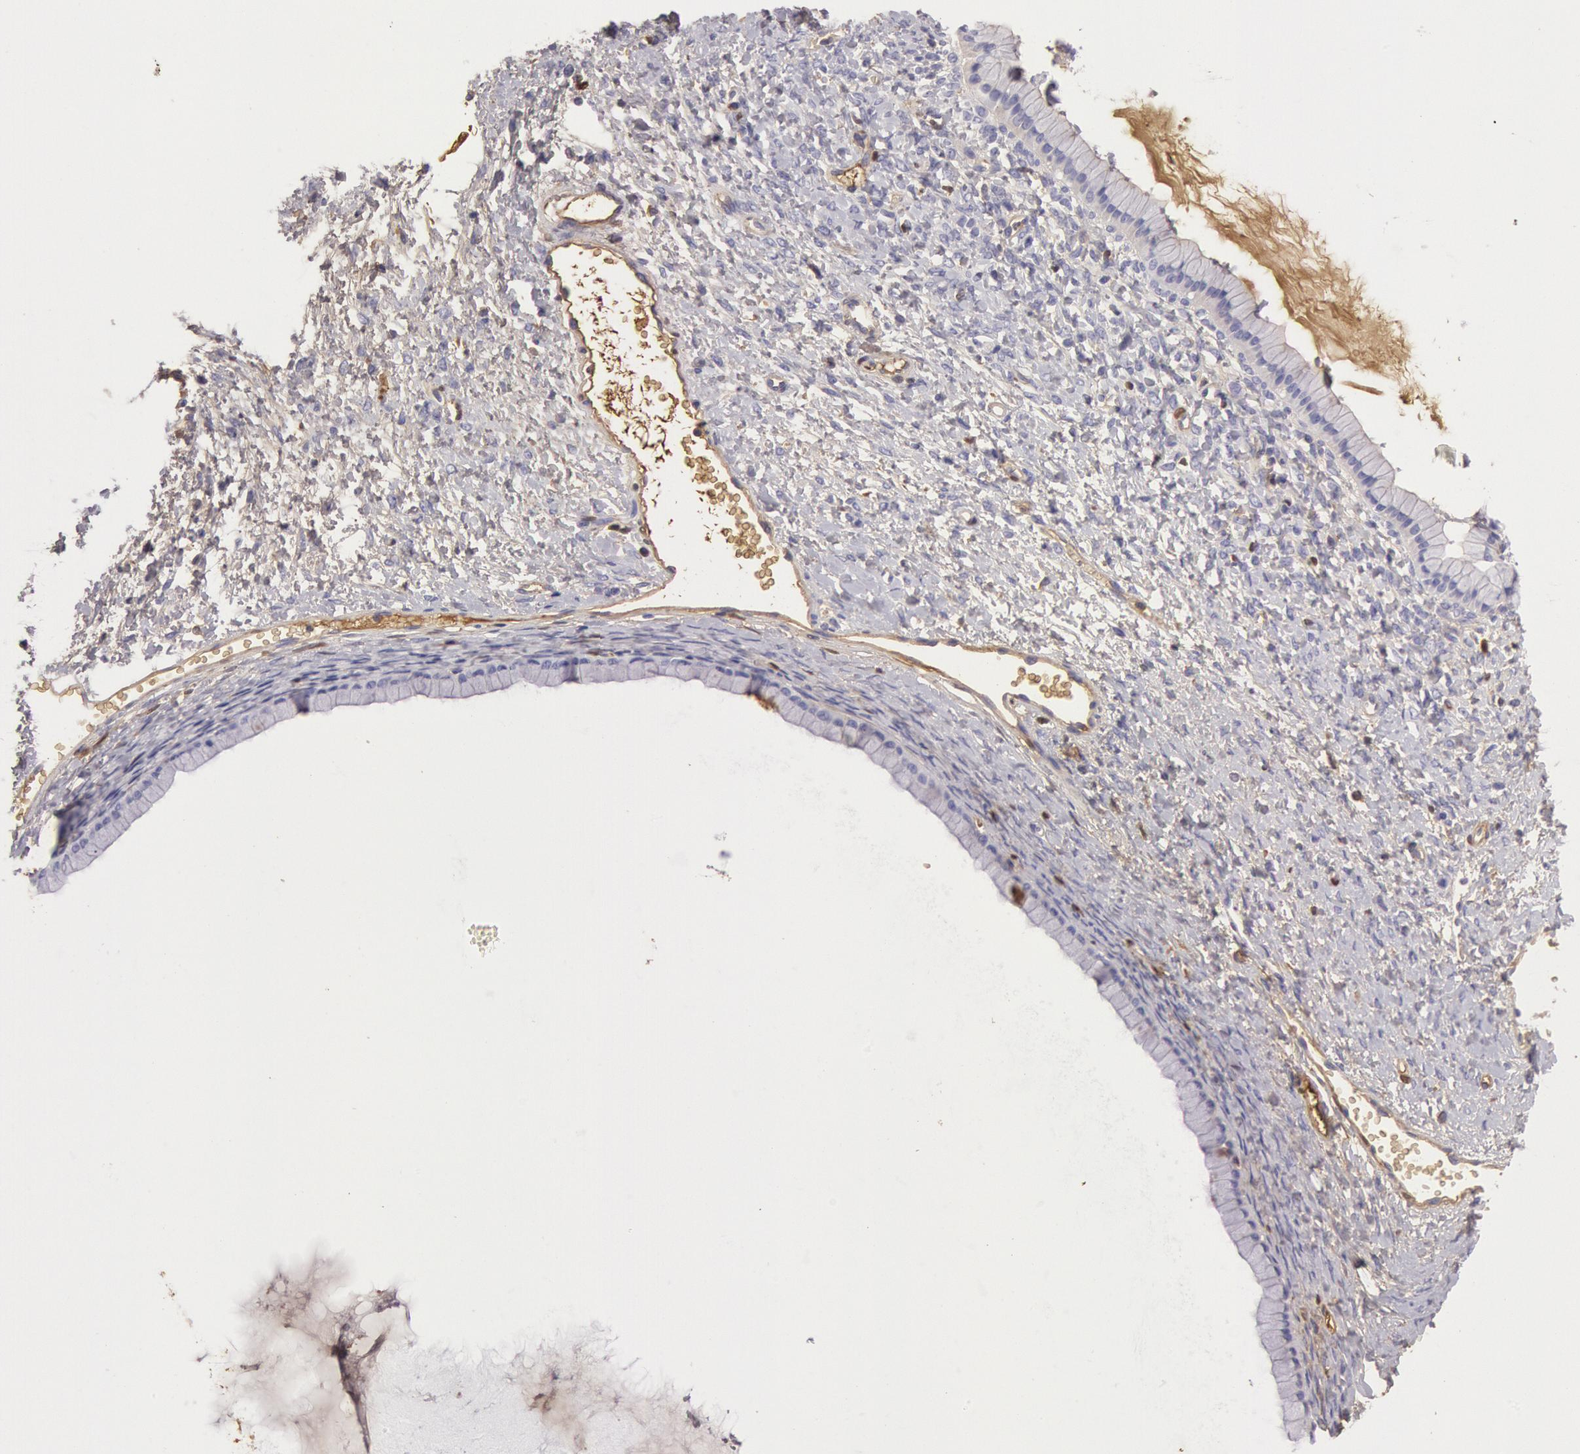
{"staining": {"intensity": "weak", "quantity": "<25%", "location": "cytoplasmic/membranous"}, "tissue": "ovarian cancer", "cell_type": "Tumor cells", "image_type": "cancer", "snomed": [{"axis": "morphology", "description": "Cystadenocarcinoma, mucinous, NOS"}, {"axis": "topography", "description": "Ovary"}], "caption": "IHC micrograph of human ovarian cancer stained for a protein (brown), which demonstrates no expression in tumor cells.", "gene": "IGHG1", "patient": {"sex": "female", "age": 25}}